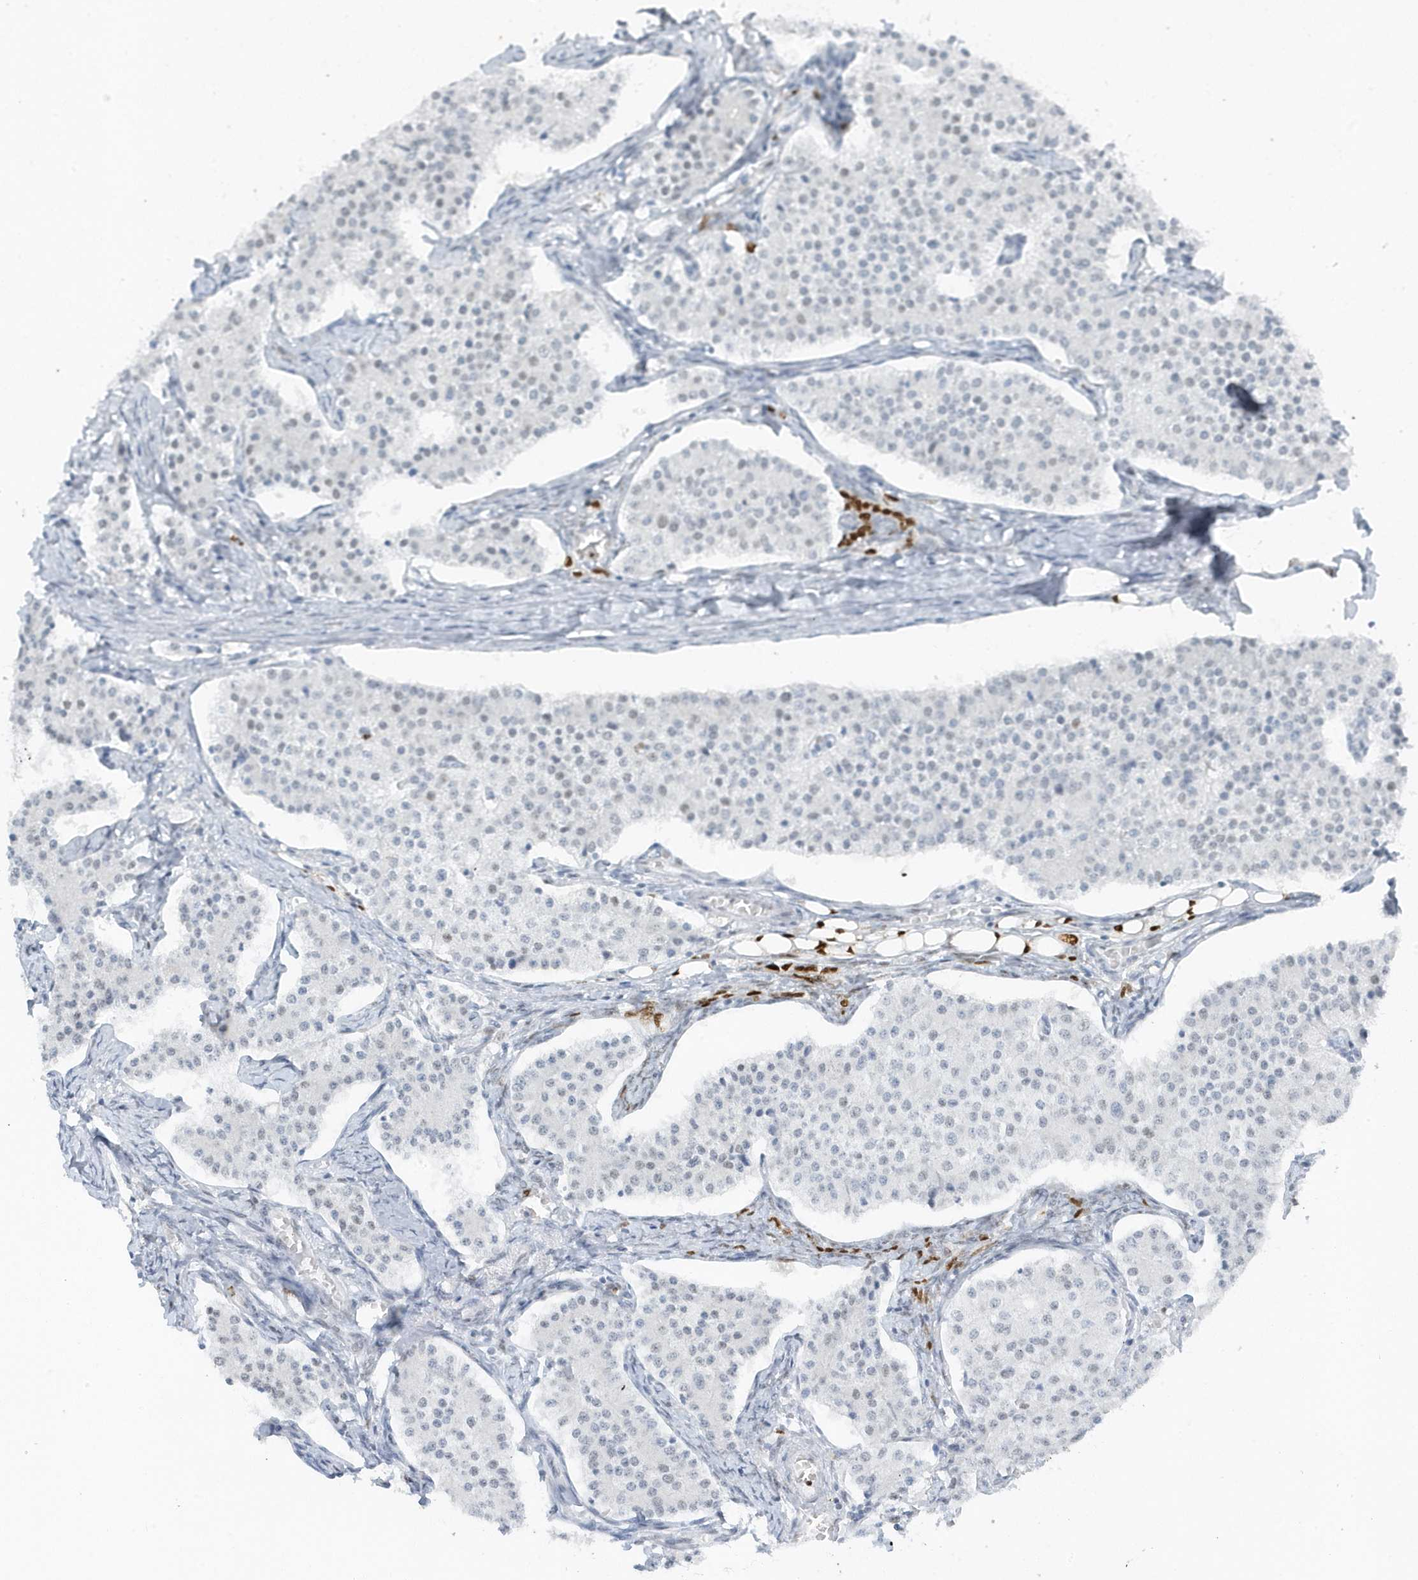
{"staining": {"intensity": "negative", "quantity": "none", "location": "none"}, "tissue": "carcinoid", "cell_type": "Tumor cells", "image_type": "cancer", "snomed": [{"axis": "morphology", "description": "Carcinoid, malignant, NOS"}, {"axis": "topography", "description": "Colon"}], "caption": "There is no significant positivity in tumor cells of carcinoid (malignant).", "gene": "SMIM34", "patient": {"sex": "female", "age": 52}}